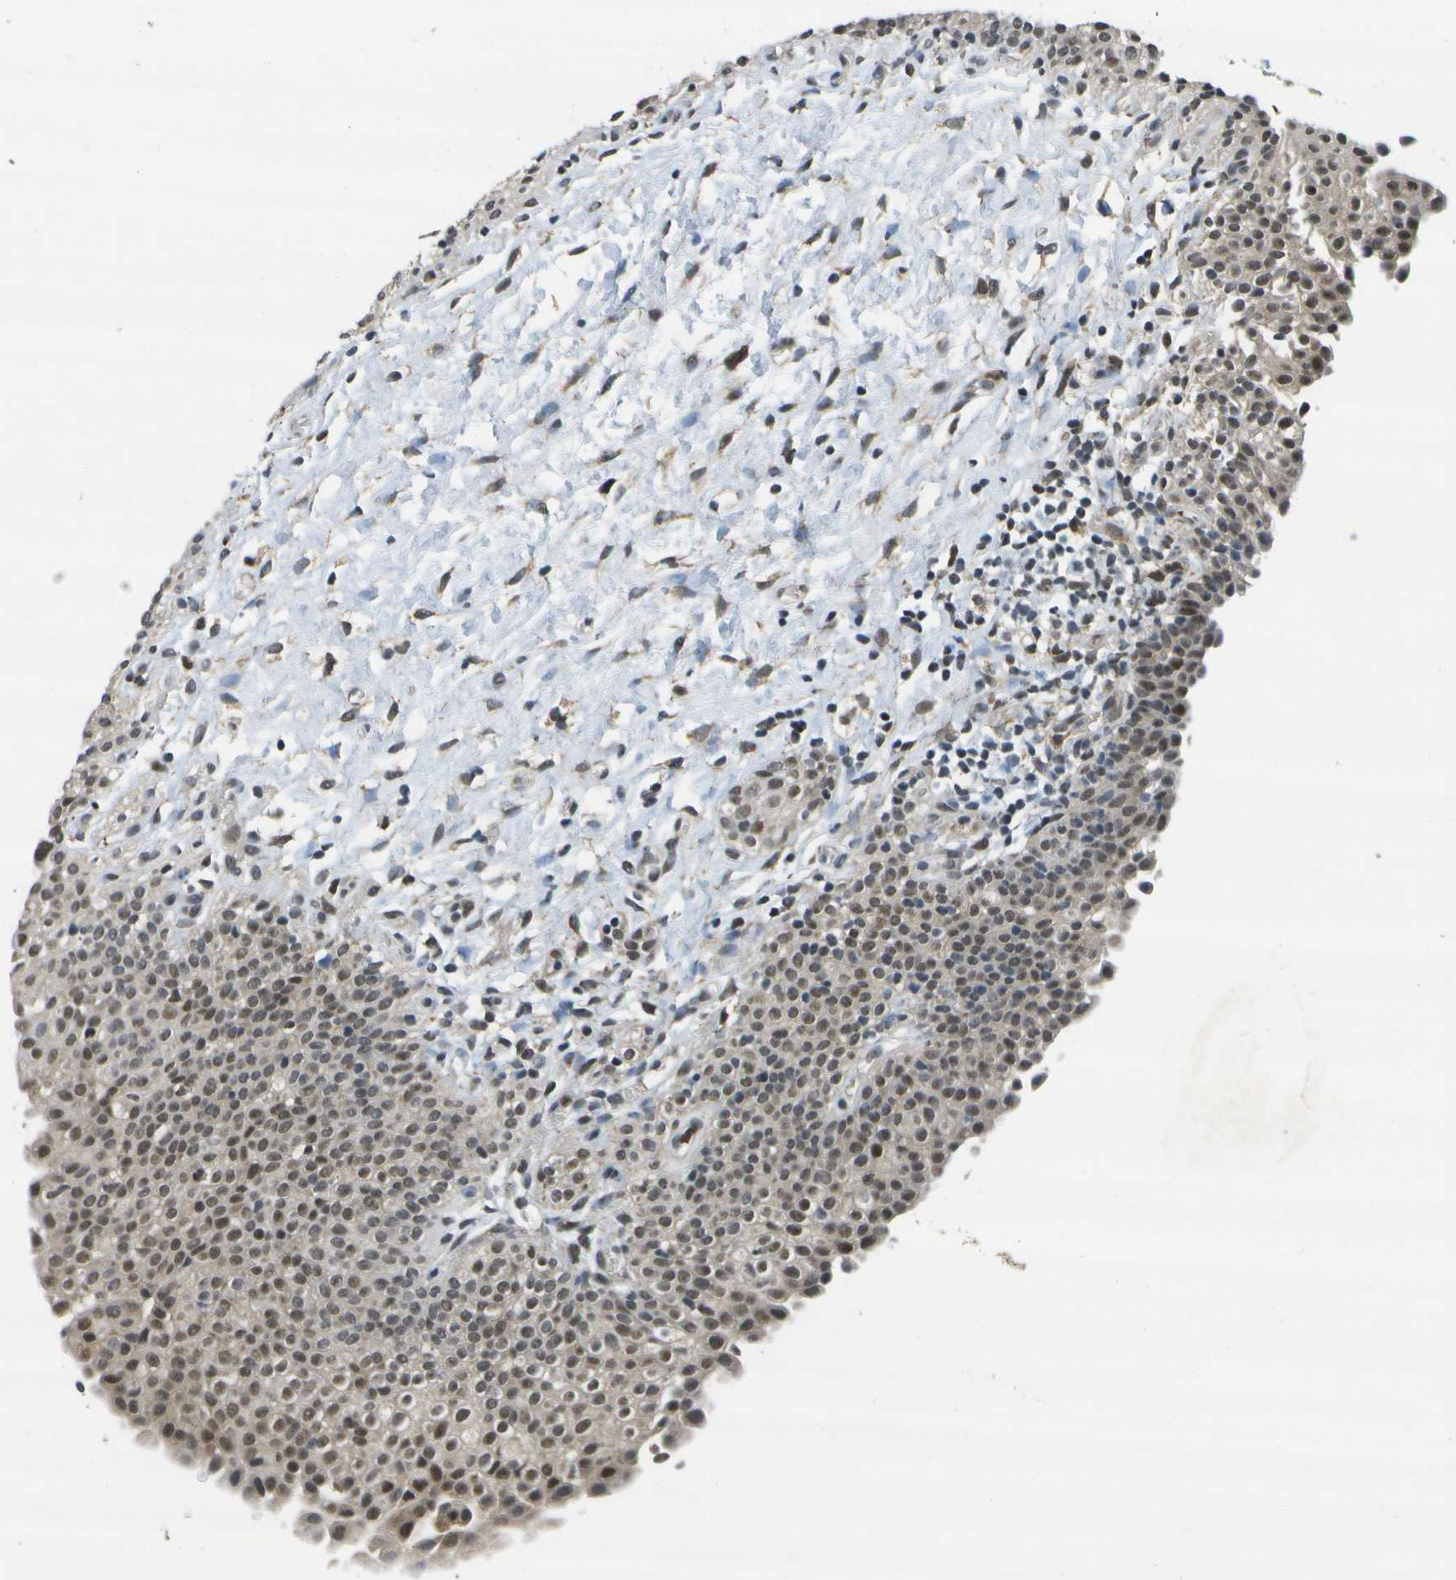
{"staining": {"intensity": "moderate", "quantity": "<25%", "location": "nuclear"}, "tissue": "urinary bladder", "cell_type": "Urothelial cells", "image_type": "normal", "snomed": [{"axis": "morphology", "description": "Normal tissue, NOS"}, {"axis": "topography", "description": "Urinary bladder"}], "caption": "This is a micrograph of immunohistochemistry staining of normal urinary bladder, which shows moderate positivity in the nuclear of urothelial cells.", "gene": "DSE", "patient": {"sex": "male", "age": 55}}